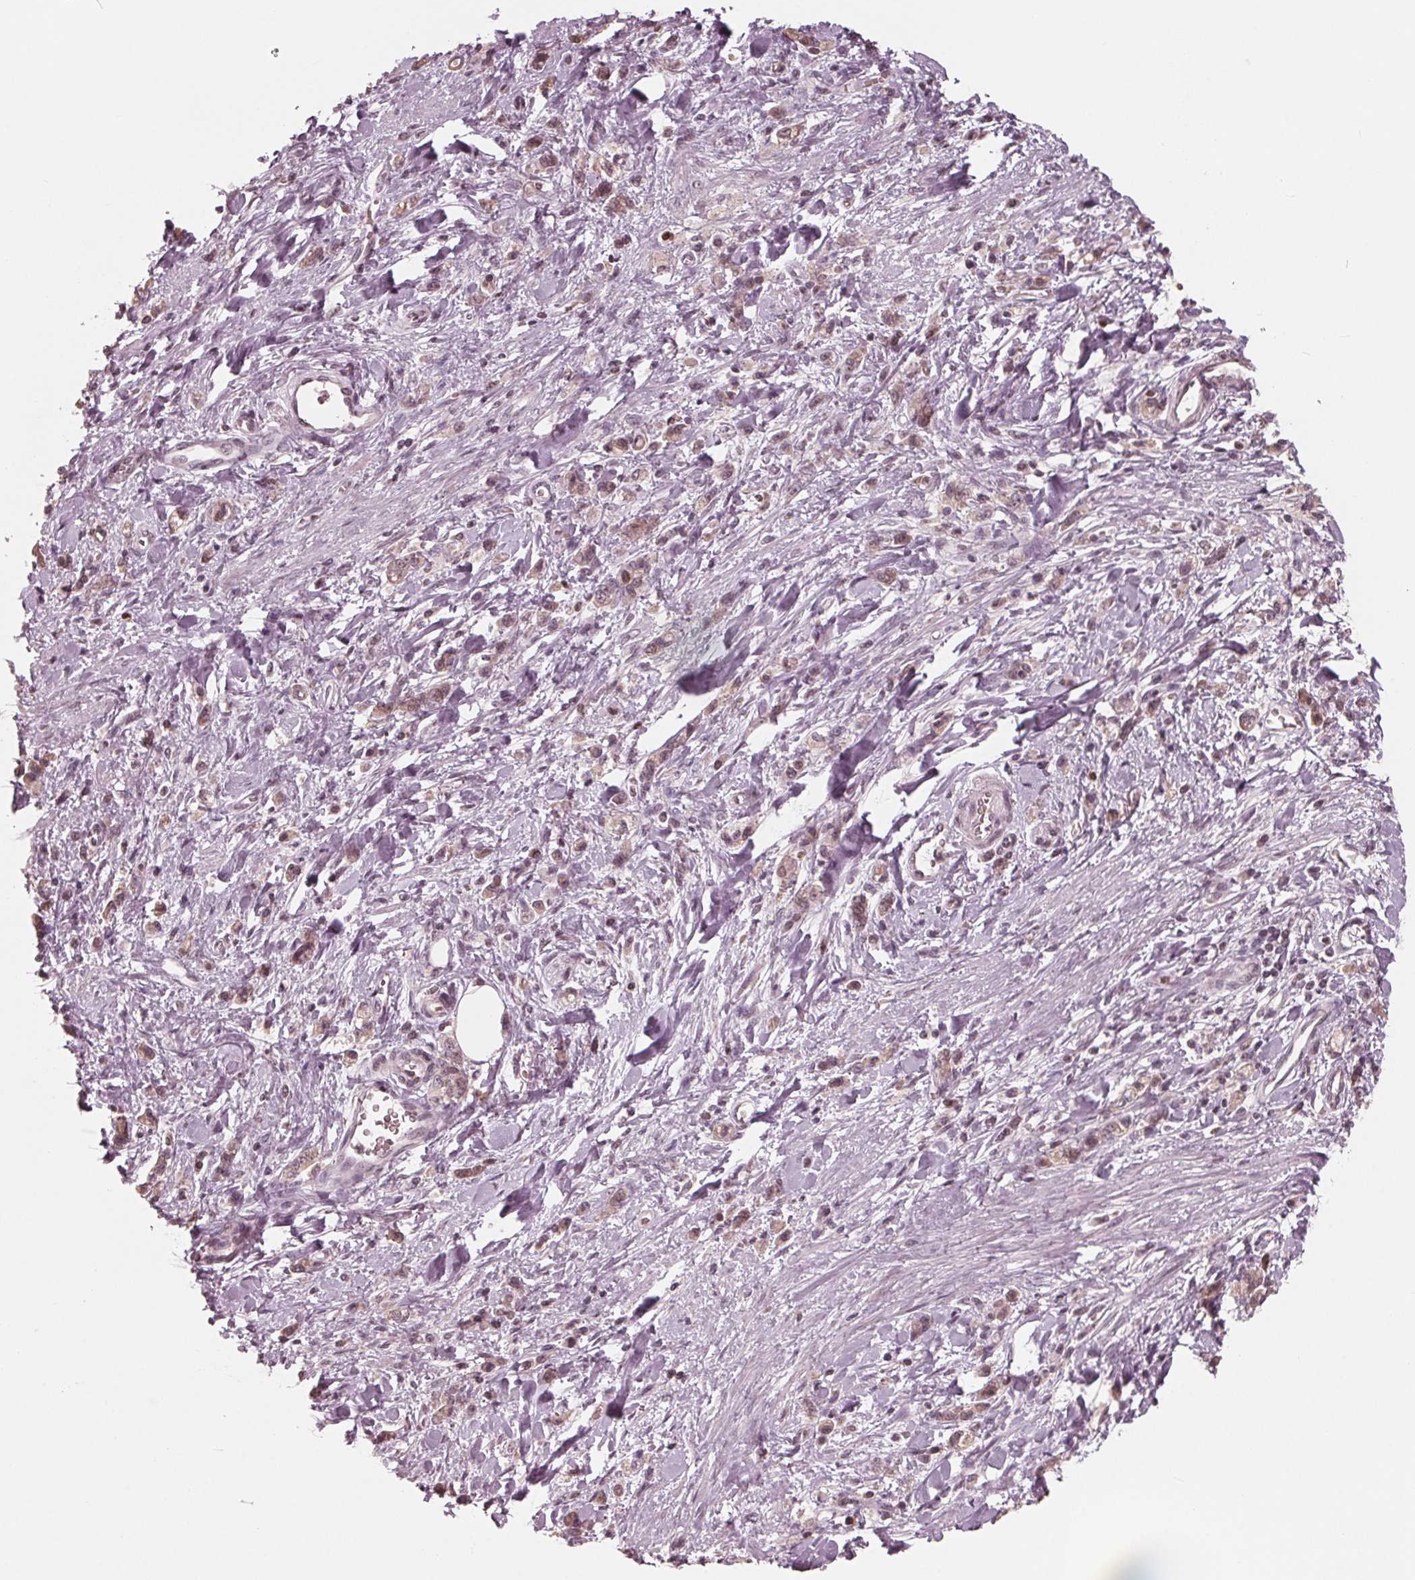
{"staining": {"intensity": "weak", "quantity": "25%-75%", "location": "nuclear"}, "tissue": "stomach cancer", "cell_type": "Tumor cells", "image_type": "cancer", "snomed": [{"axis": "morphology", "description": "Adenocarcinoma, NOS"}, {"axis": "topography", "description": "Stomach"}], "caption": "Tumor cells display low levels of weak nuclear positivity in about 25%-75% of cells in adenocarcinoma (stomach). Immunohistochemistry stains the protein in brown and the nuclei are stained blue.", "gene": "HIRIP3", "patient": {"sex": "male", "age": 77}}